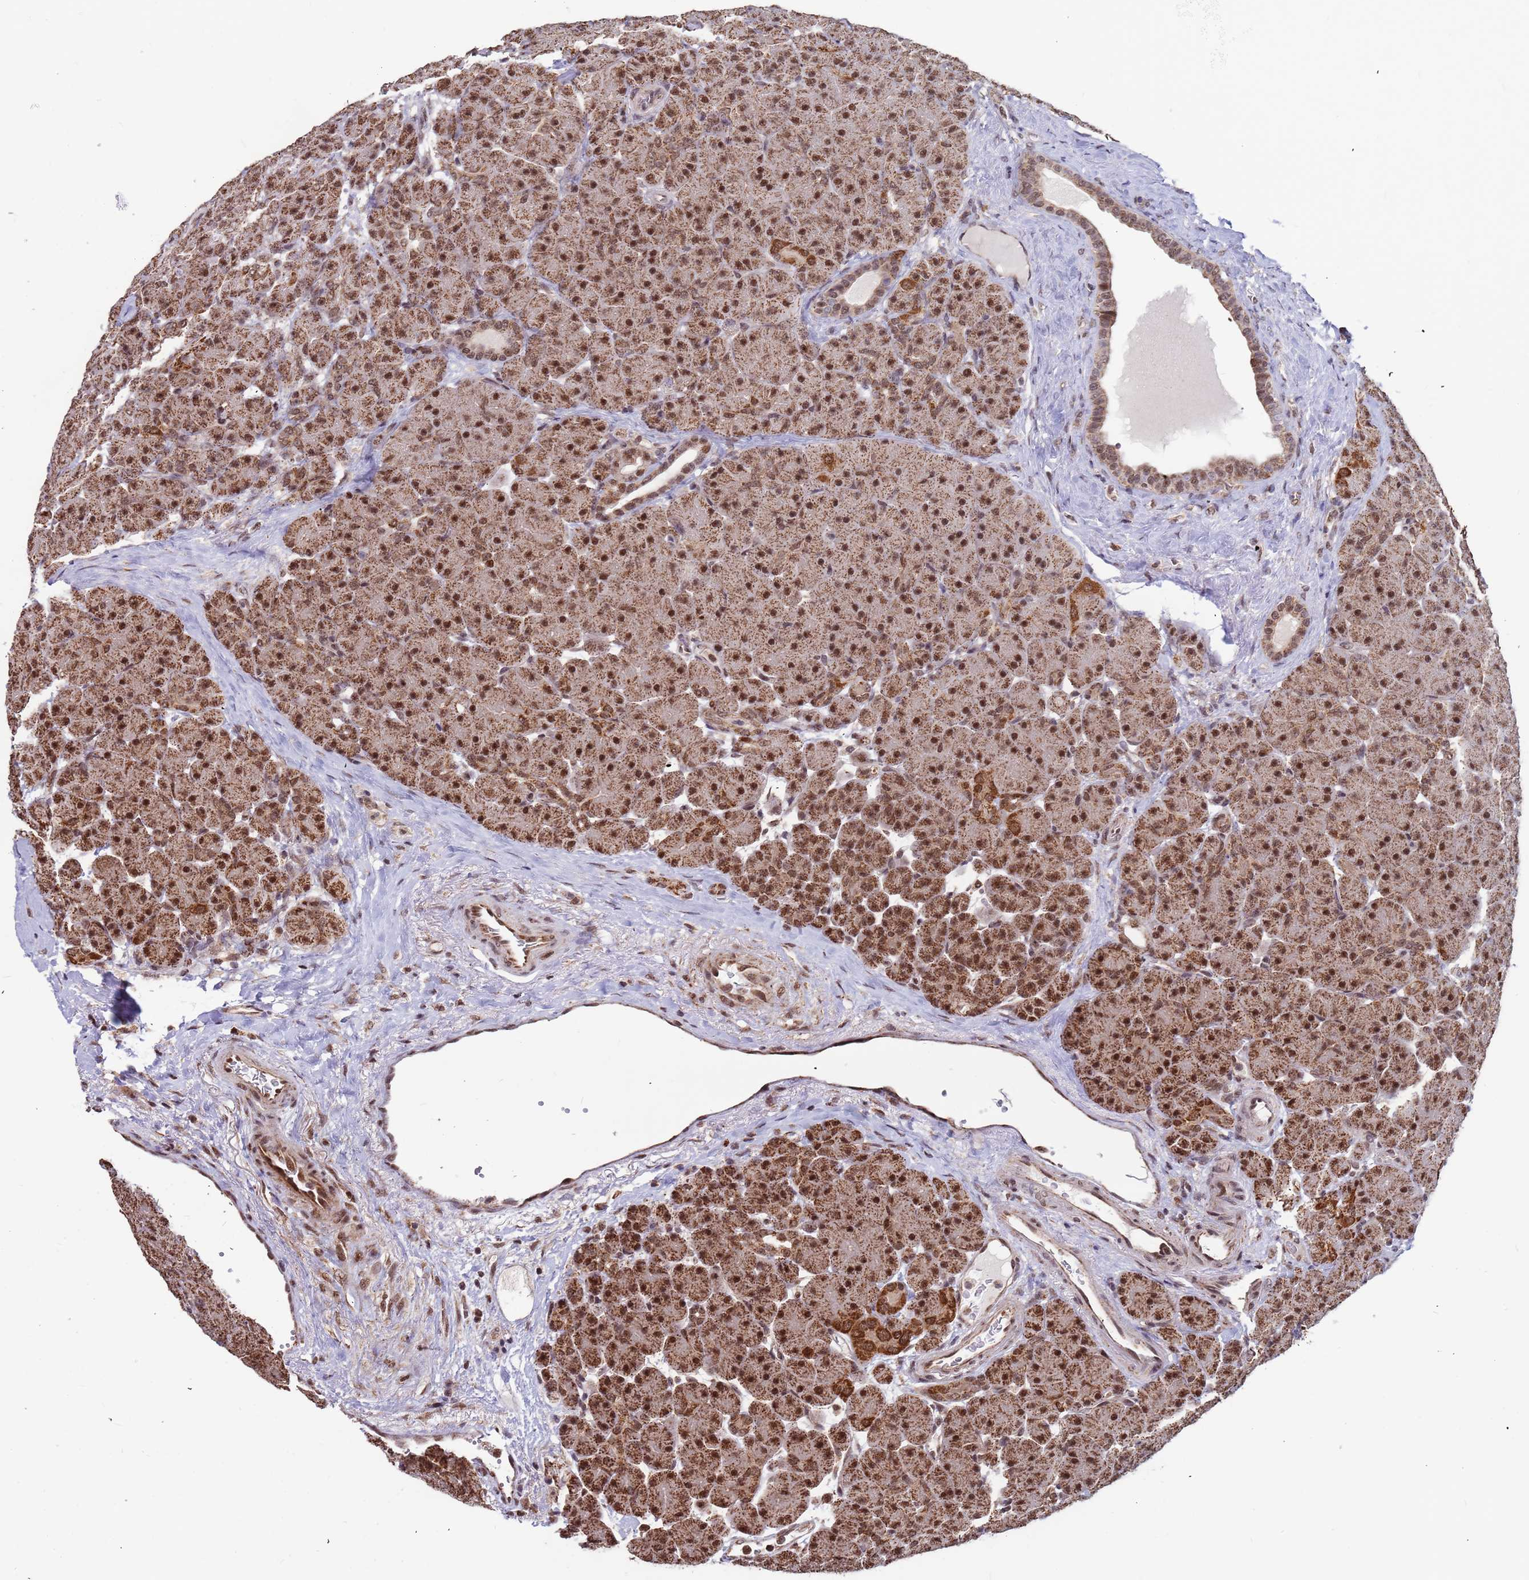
{"staining": {"intensity": "moderate", "quantity": ">75%", "location": "cytoplasmic/membranous,nuclear"}, "tissue": "pancreas", "cell_type": "Exocrine glandular cells", "image_type": "normal", "snomed": [{"axis": "morphology", "description": "Normal tissue, NOS"}, {"axis": "topography", "description": "Pancreas"}], "caption": "DAB immunohistochemical staining of normal human pancreas exhibits moderate cytoplasmic/membranous,nuclear protein positivity in about >75% of exocrine glandular cells.", "gene": "DENND2B", "patient": {"sex": "male", "age": 66}}